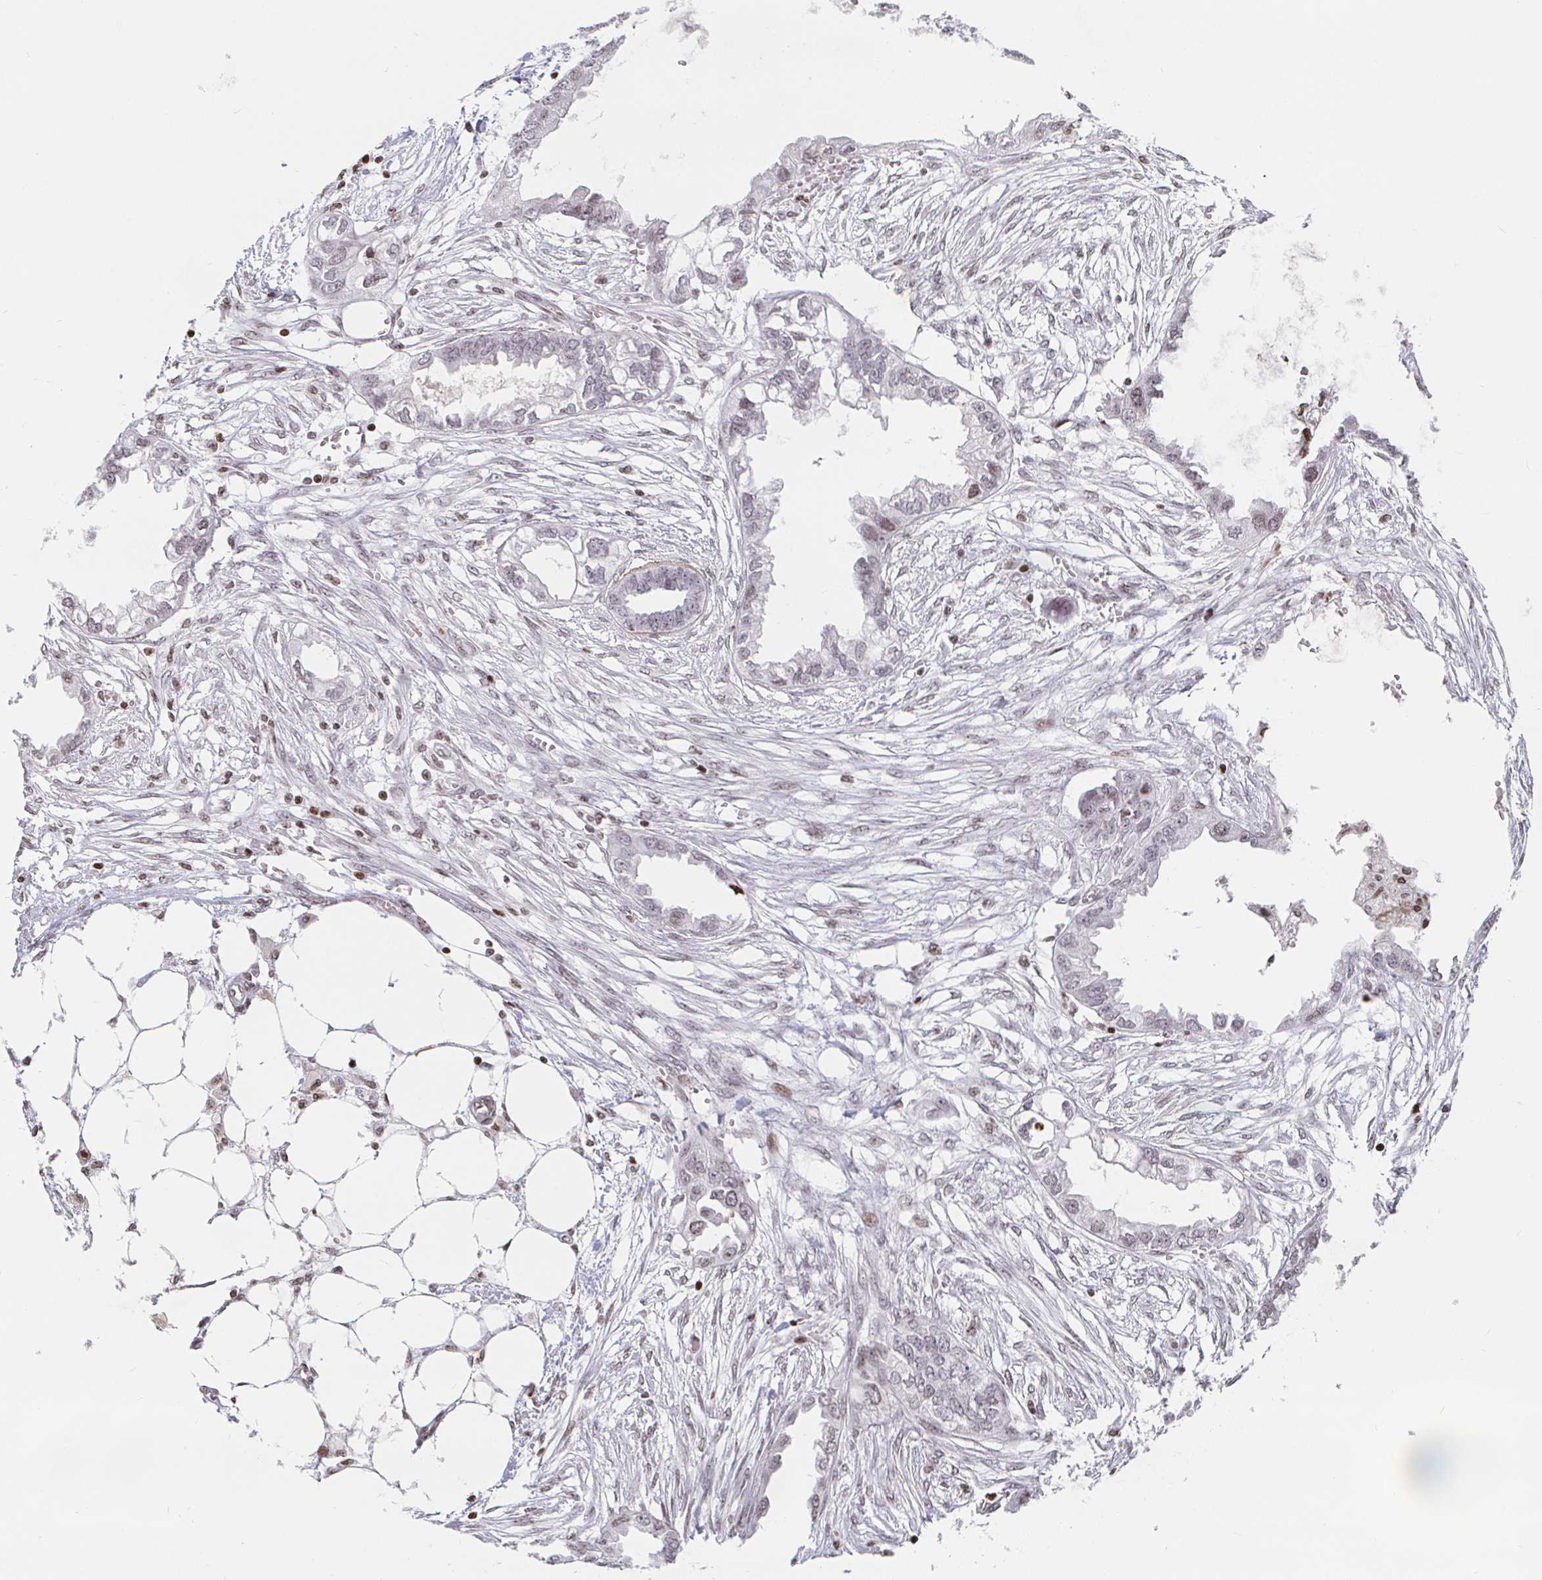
{"staining": {"intensity": "weak", "quantity": "<25%", "location": "nuclear"}, "tissue": "endometrial cancer", "cell_type": "Tumor cells", "image_type": "cancer", "snomed": [{"axis": "morphology", "description": "Adenocarcinoma, NOS"}, {"axis": "morphology", "description": "Adenocarcinoma, metastatic, NOS"}, {"axis": "topography", "description": "Adipose tissue"}, {"axis": "topography", "description": "Endometrium"}], "caption": "Immunohistochemistry image of neoplastic tissue: endometrial cancer (metastatic adenocarcinoma) stained with DAB (3,3'-diaminobenzidine) exhibits no significant protein staining in tumor cells.", "gene": "HOXC10", "patient": {"sex": "female", "age": 67}}